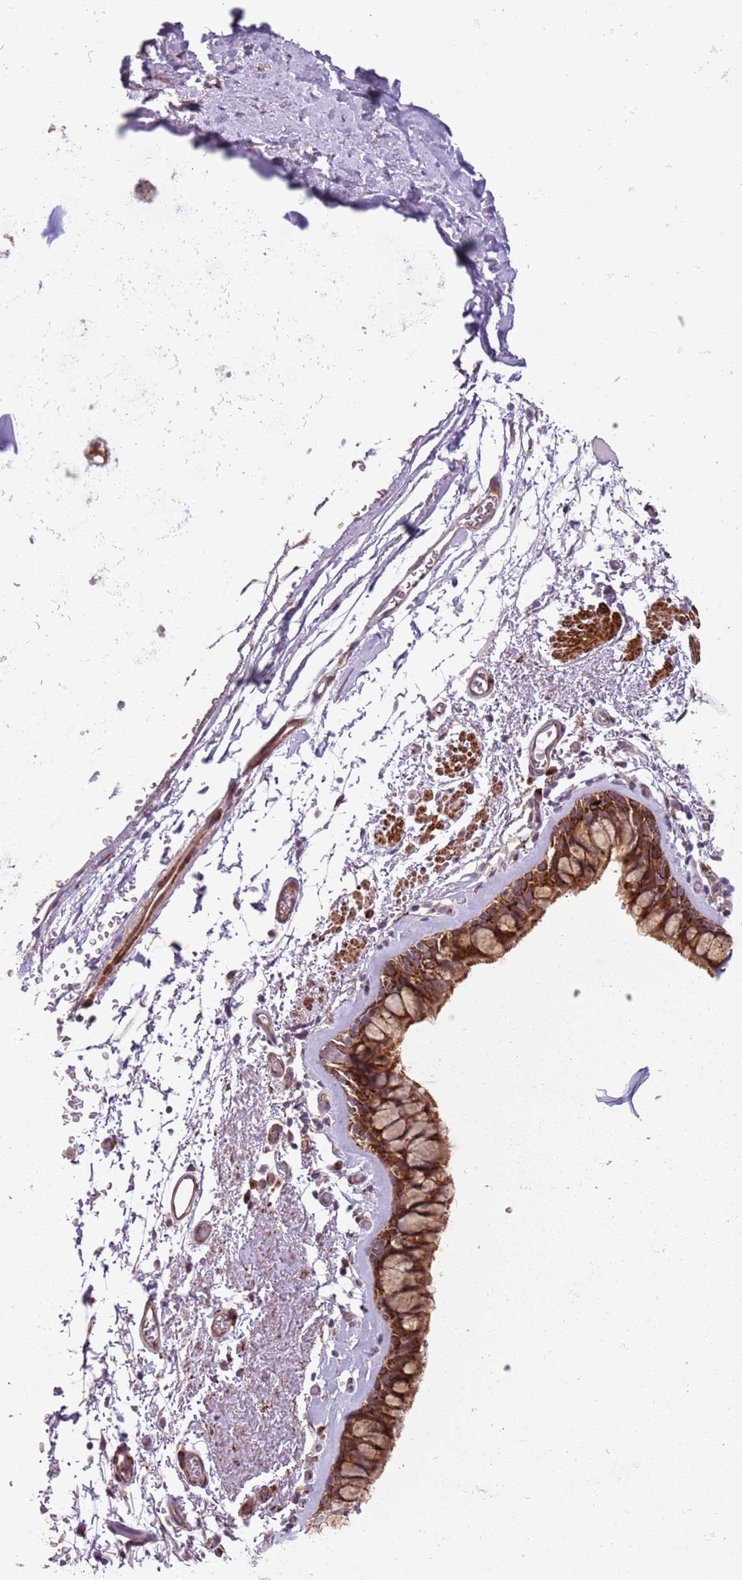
{"staining": {"intensity": "strong", "quantity": ">75%", "location": "cytoplasmic/membranous"}, "tissue": "bronchus", "cell_type": "Respiratory epithelial cells", "image_type": "normal", "snomed": [{"axis": "morphology", "description": "Normal tissue, NOS"}, {"axis": "topography", "description": "Bronchus"}], "caption": "Immunohistochemistry of benign bronchus demonstrates high levels of strong cytoplasmic/membranous positivity in approximately >75% of respiratory epithelial cells.", "gene": "PVRIG", "patient": {"sex": "male", "age": 65}}